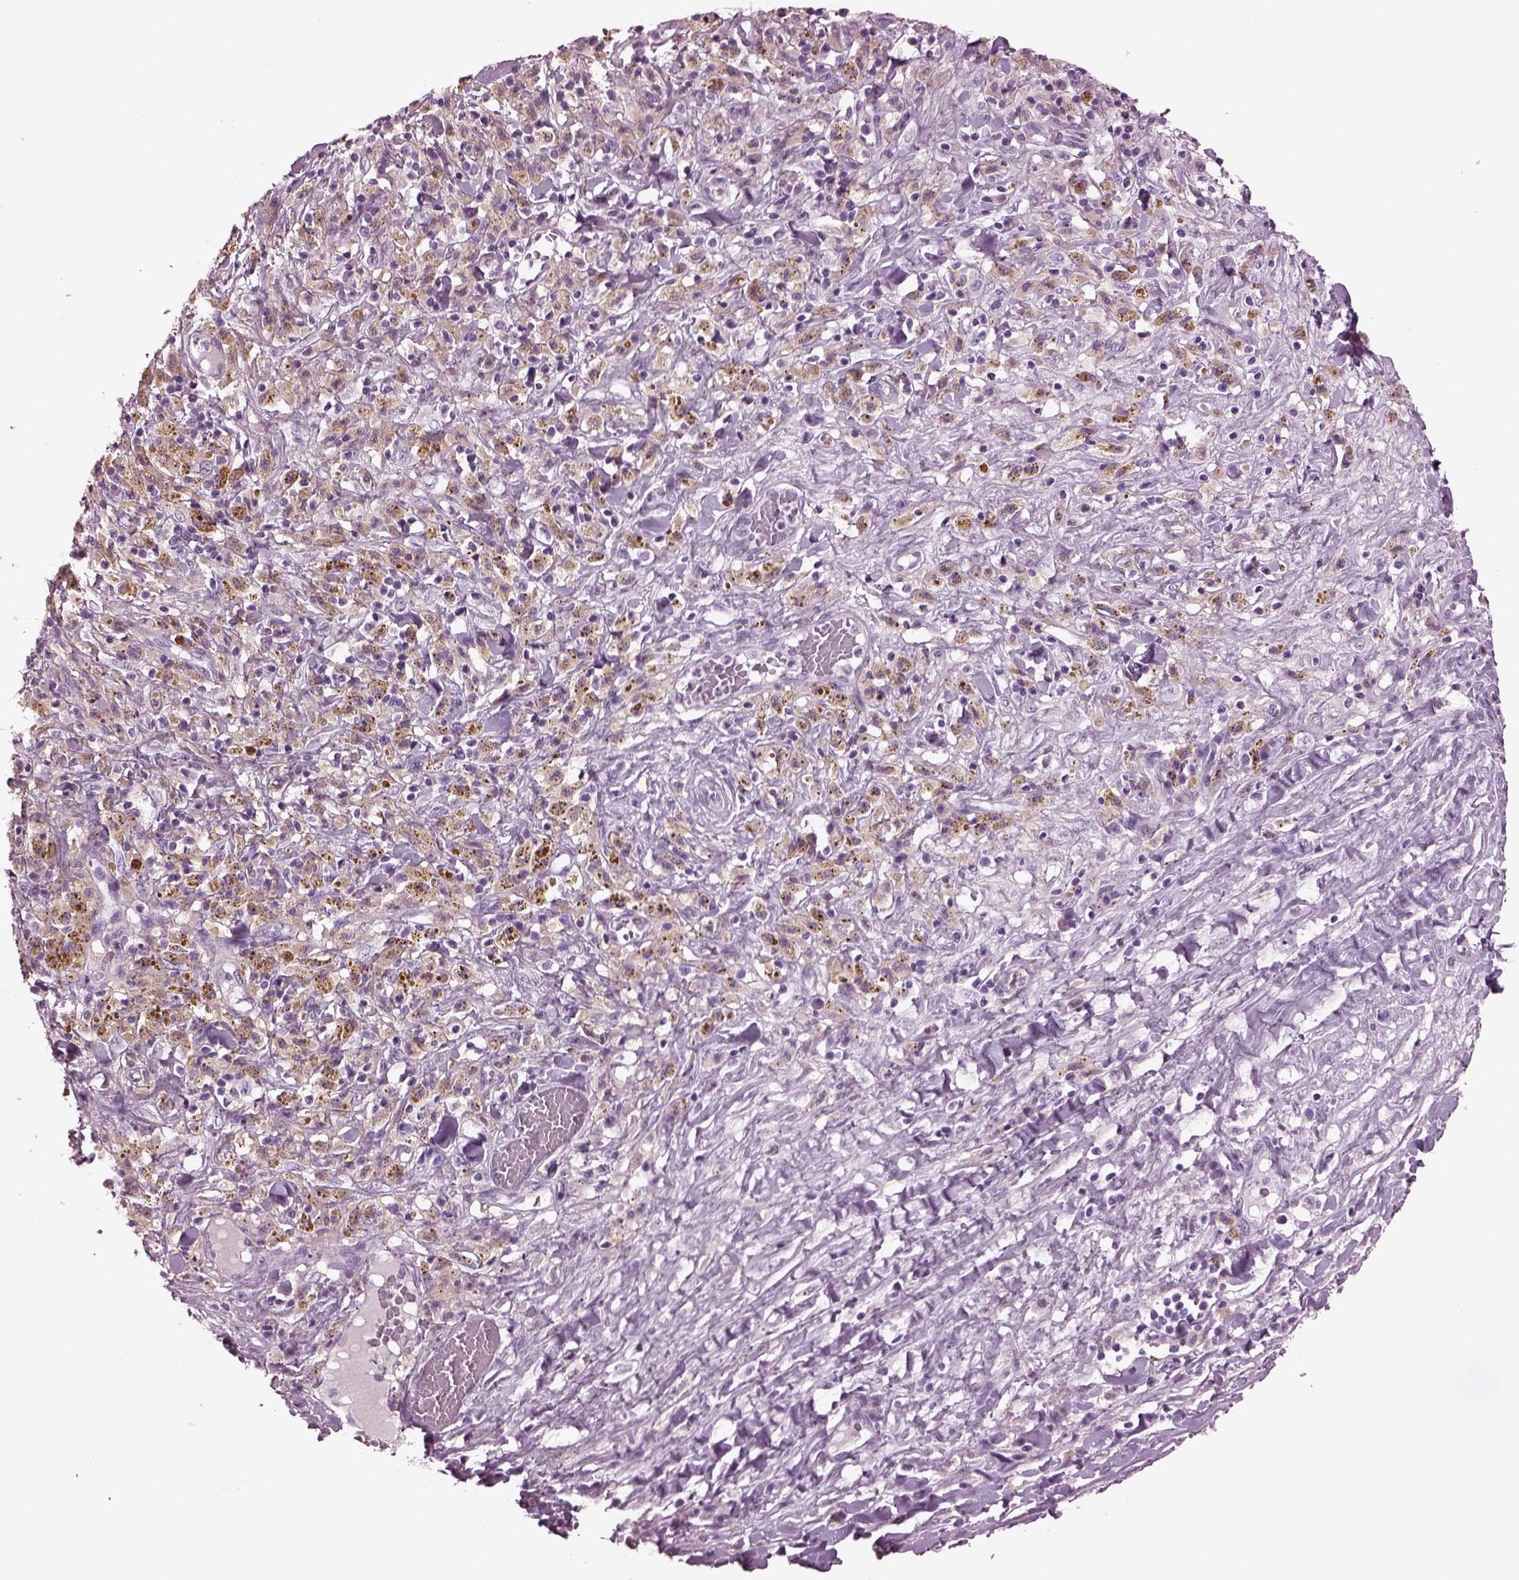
{"staining": {"intensity": "negative", "quantity": "none", "location": "none"}, "tissue": "melanoma", "cell_type": "Tumor cells", "image_type": "cancer", "snomed": [{"axis": "morphology", "description": "Malignant melanoma, NOS"}, {"axis": "topography", "description": "Skin"}], "caption": "Tumor cells are negative for brown protein staining in melanoma.", "gene": "SLC6A17", "patient": {"sex": "female", "age": 91}}